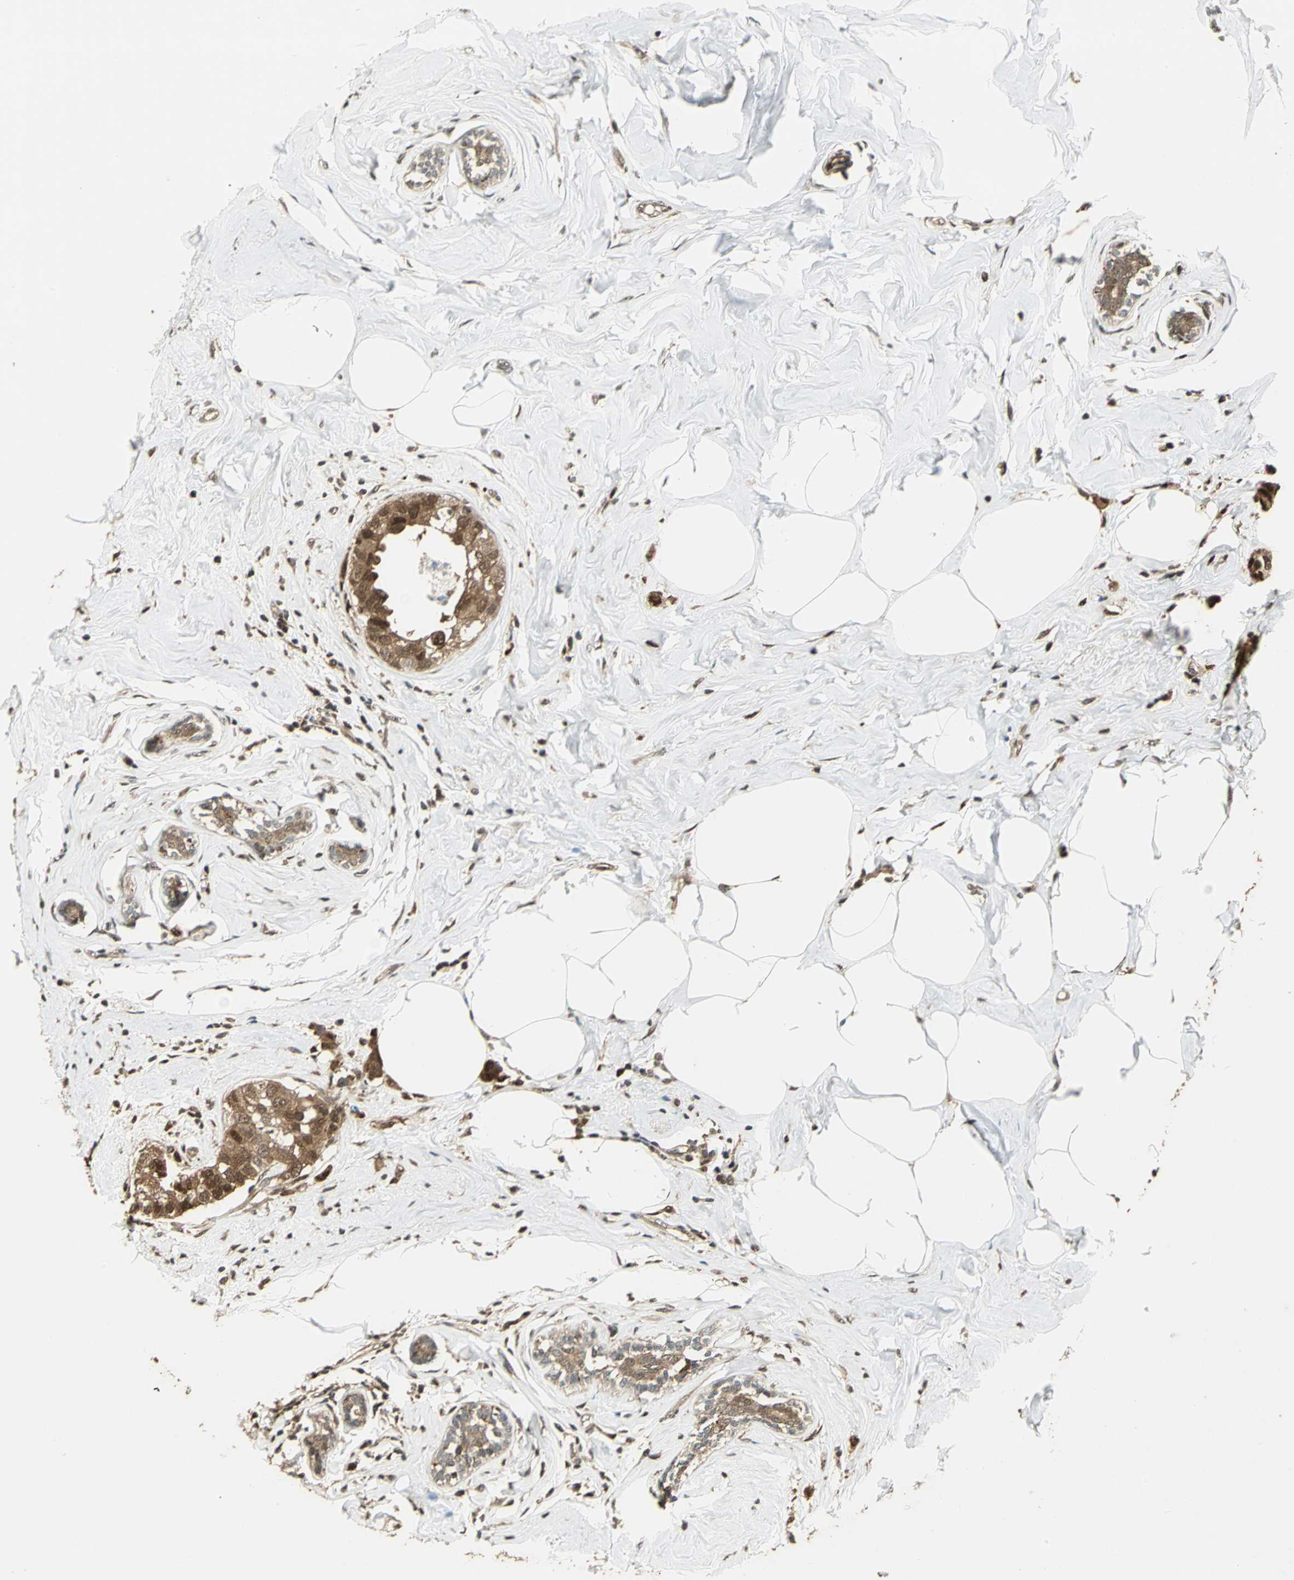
{"staining": {"intensity": "moderate", "quantity": ">75%", "location": "cytoplasmic/membranous,nuclear"}, "tissue": "breast cancer", "cell_type": "Tumor cells", "image_type": "cancer", "snomed": [{"axis": "morphology", "description": "Normal tissue, NOS"}, {"axis": "morphology", "description": "Duct carcinoma"}, {"axis": "topography", "description": "Breast"}], "caption": "This is an image of IHC staining of breast cancer (intraductal carcinoma), which shows moderate expression in the cytoplasmic/membranous and nuclear of tumor cells.", "gene": "PPP1R13L", "patient": {"sex": "female", "age": 50}}